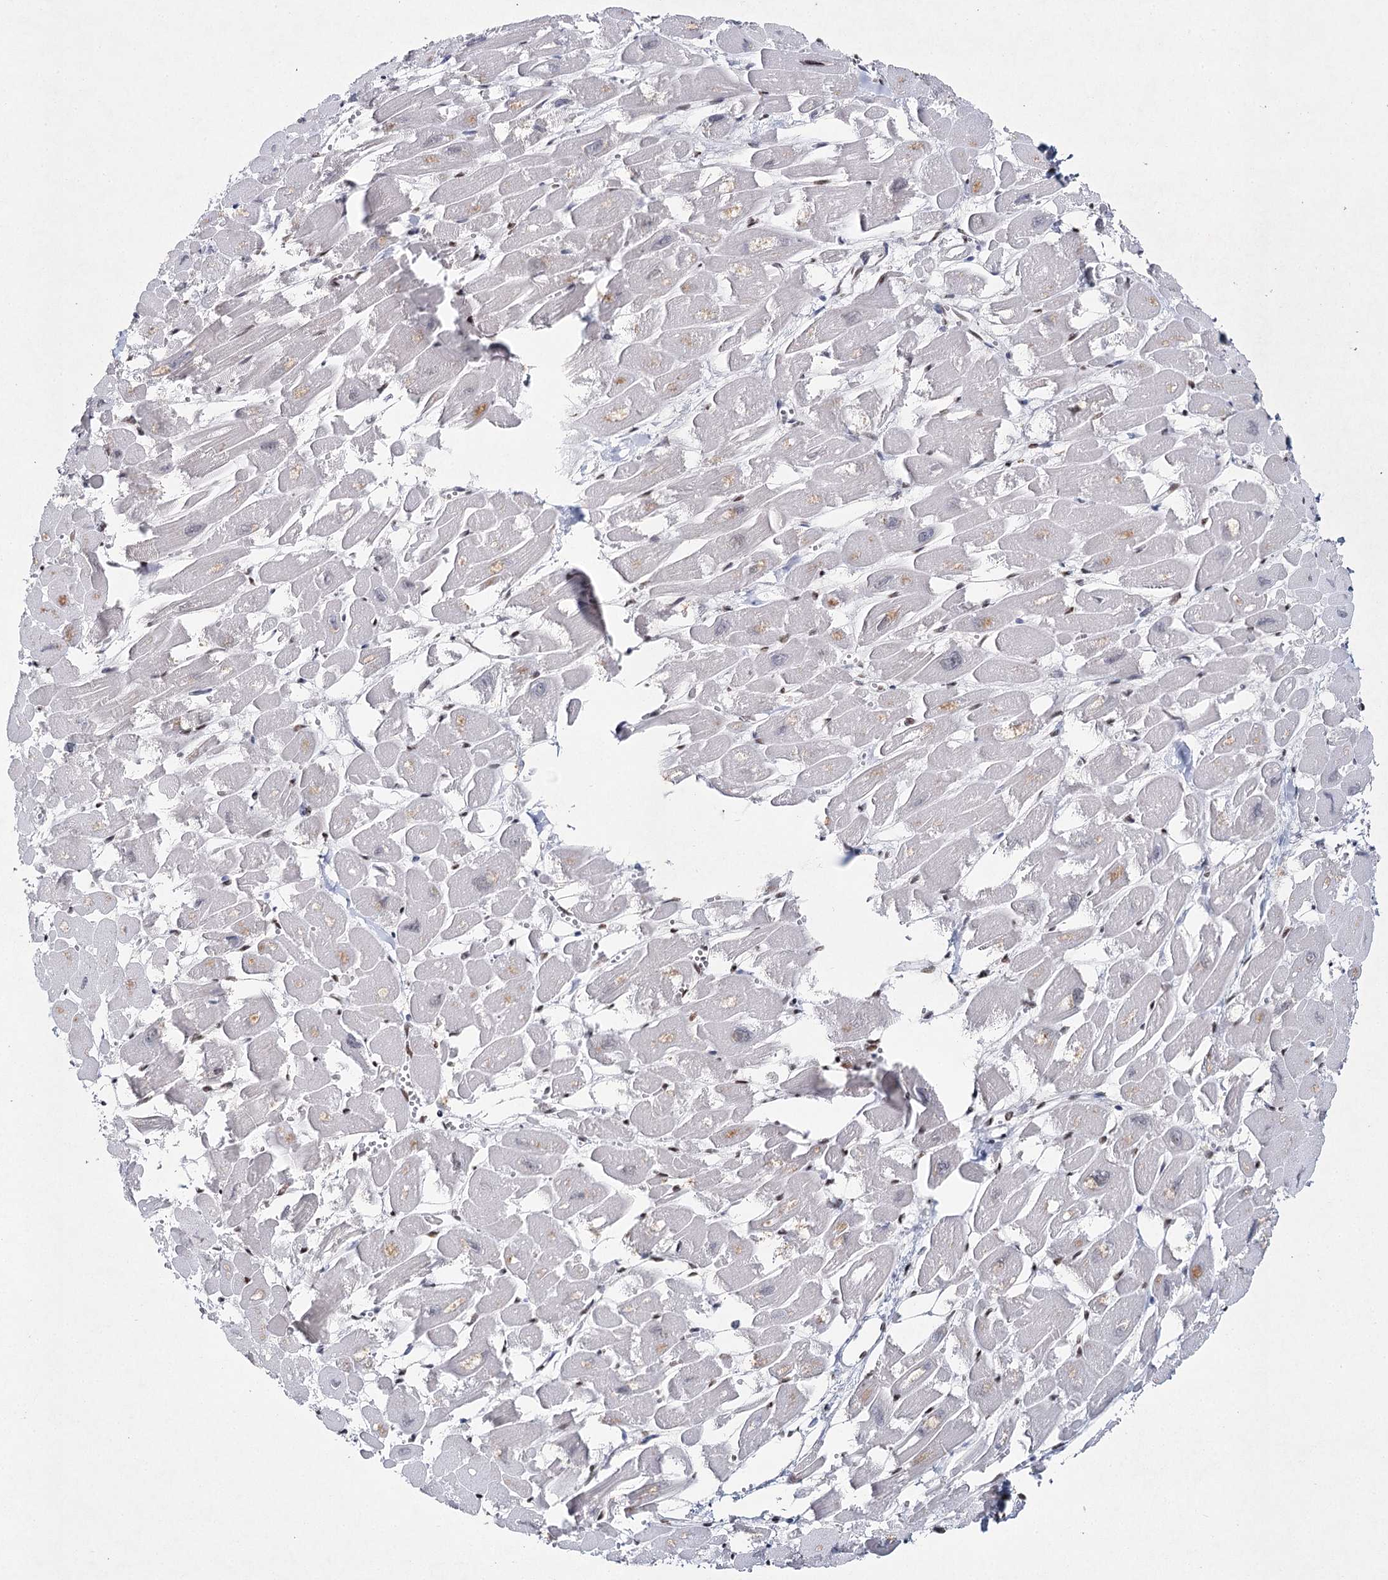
{"staining": {"intensity": "weak", "quantity": "<25%", "location": "cytoplasmic/membranous"}, "tissue": "heart muscle", "cell_type": "Cardiomyocytes", "image_type": "normal", "snomed": [{"axis": "morphology", "description": "Normal tissue, NOS"}, {"axis": "topography", "description": "Heart"}], "caption": "Cardiomyocytes are negative for protein expression in unremarkable human heart muscle.", "gene": "SCAF8", "patient": {"sex": "male", "age": 54}}